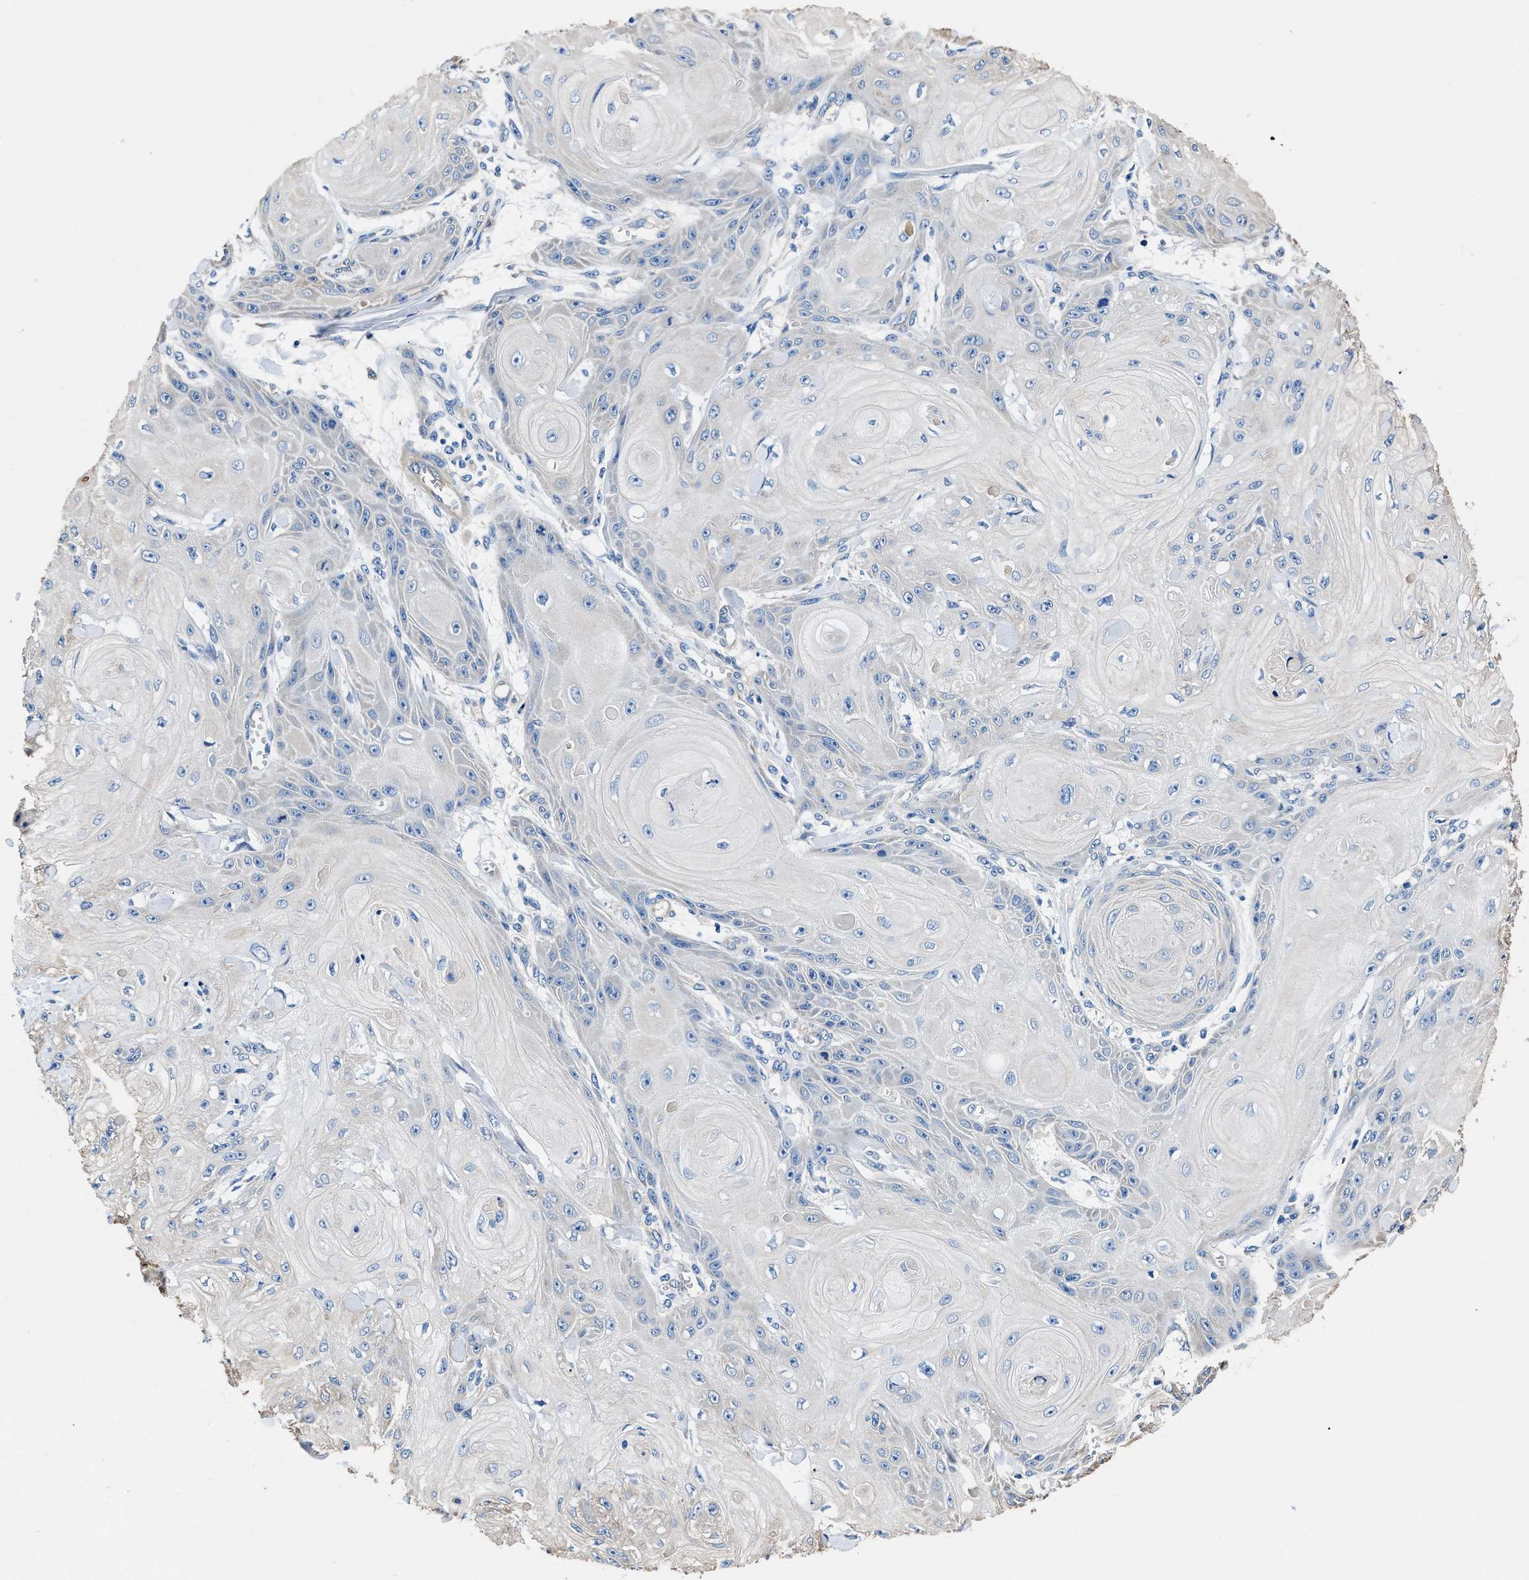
{"staining": {"intensity": "negative", "quantity": "none", "location": "none"}, "tissue": "skin cancer", "cell_type": "Tumor cells", "image_type": "cancer", "snomed": [{"axis": "morphology", "description": "Squamous cell carcinoma, NOS"}, {"axis": "topography", "description": "Skin"}], "caption": "Photomicrograph shows no significant protein positivity in tumor cells of skin cancer. (IHC, brightfield microscopy, high magnification).", "gene": "NEU1", "patient": {"sex": "male", "age": 74}}